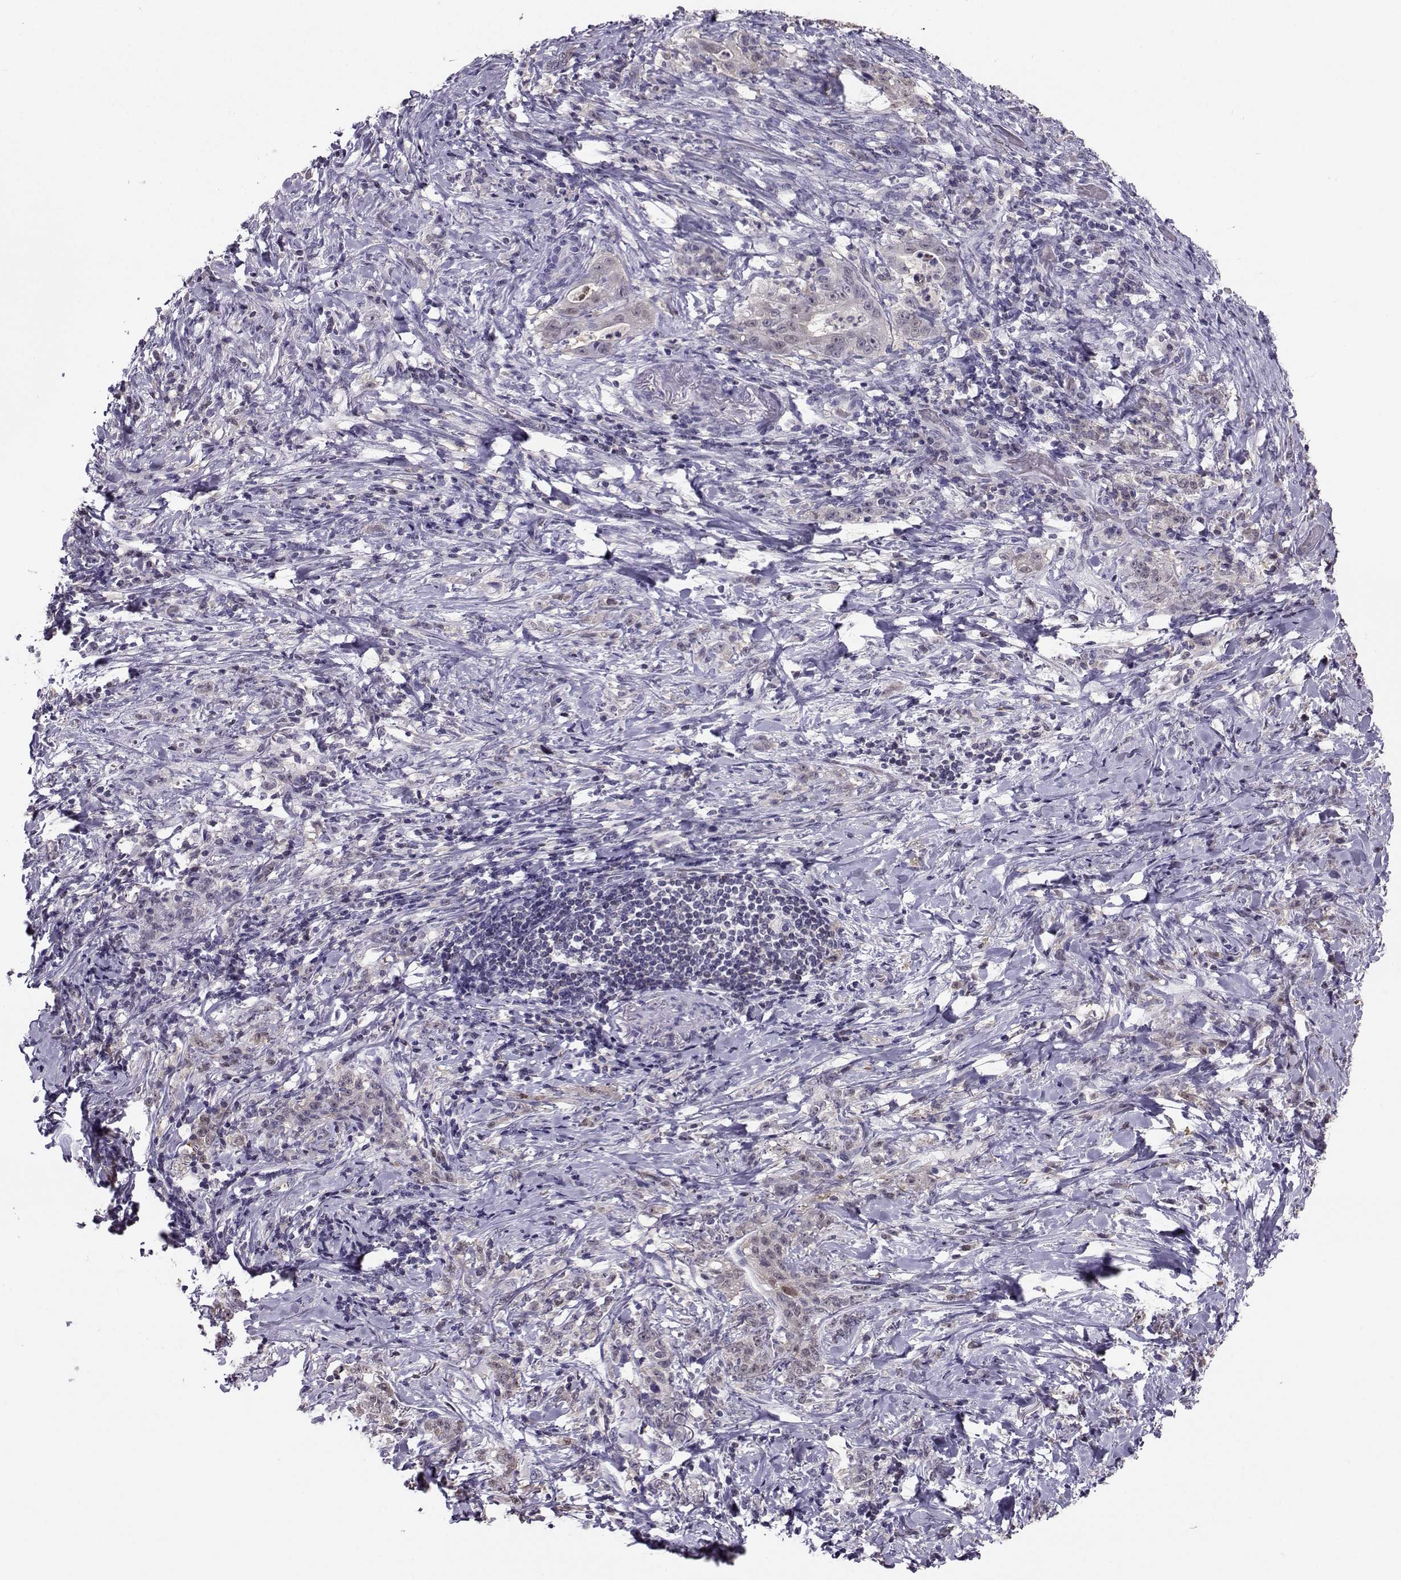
{"staining": {"intensity": "negative", "quantity": "none", "location": "none"}, "tissue": "stomach cancer", "cell_type": "Tumor cells", "image_type": "cancer", "snomed": [{"axis": "morphology", "description": "Adenocarcinoma, NOS"}, {"axis": "topography", "description": "Stomach, lower"}], "caption": "Immunohistochemistry histopathology image of neoplastic tissue: stomach cancer (adenocarcinoma) stained with DAB (3,3'-diaminobenzidine) exhibits no significant protein positivity in tumor cells. The staining was performed using DAB to visualize the protein expression in brown, while the nuclei were stained in blue with hematoxylin (Magnification: 20x).", "gene": "PGK1", "patient": {"sex": "male", "age": 88}}